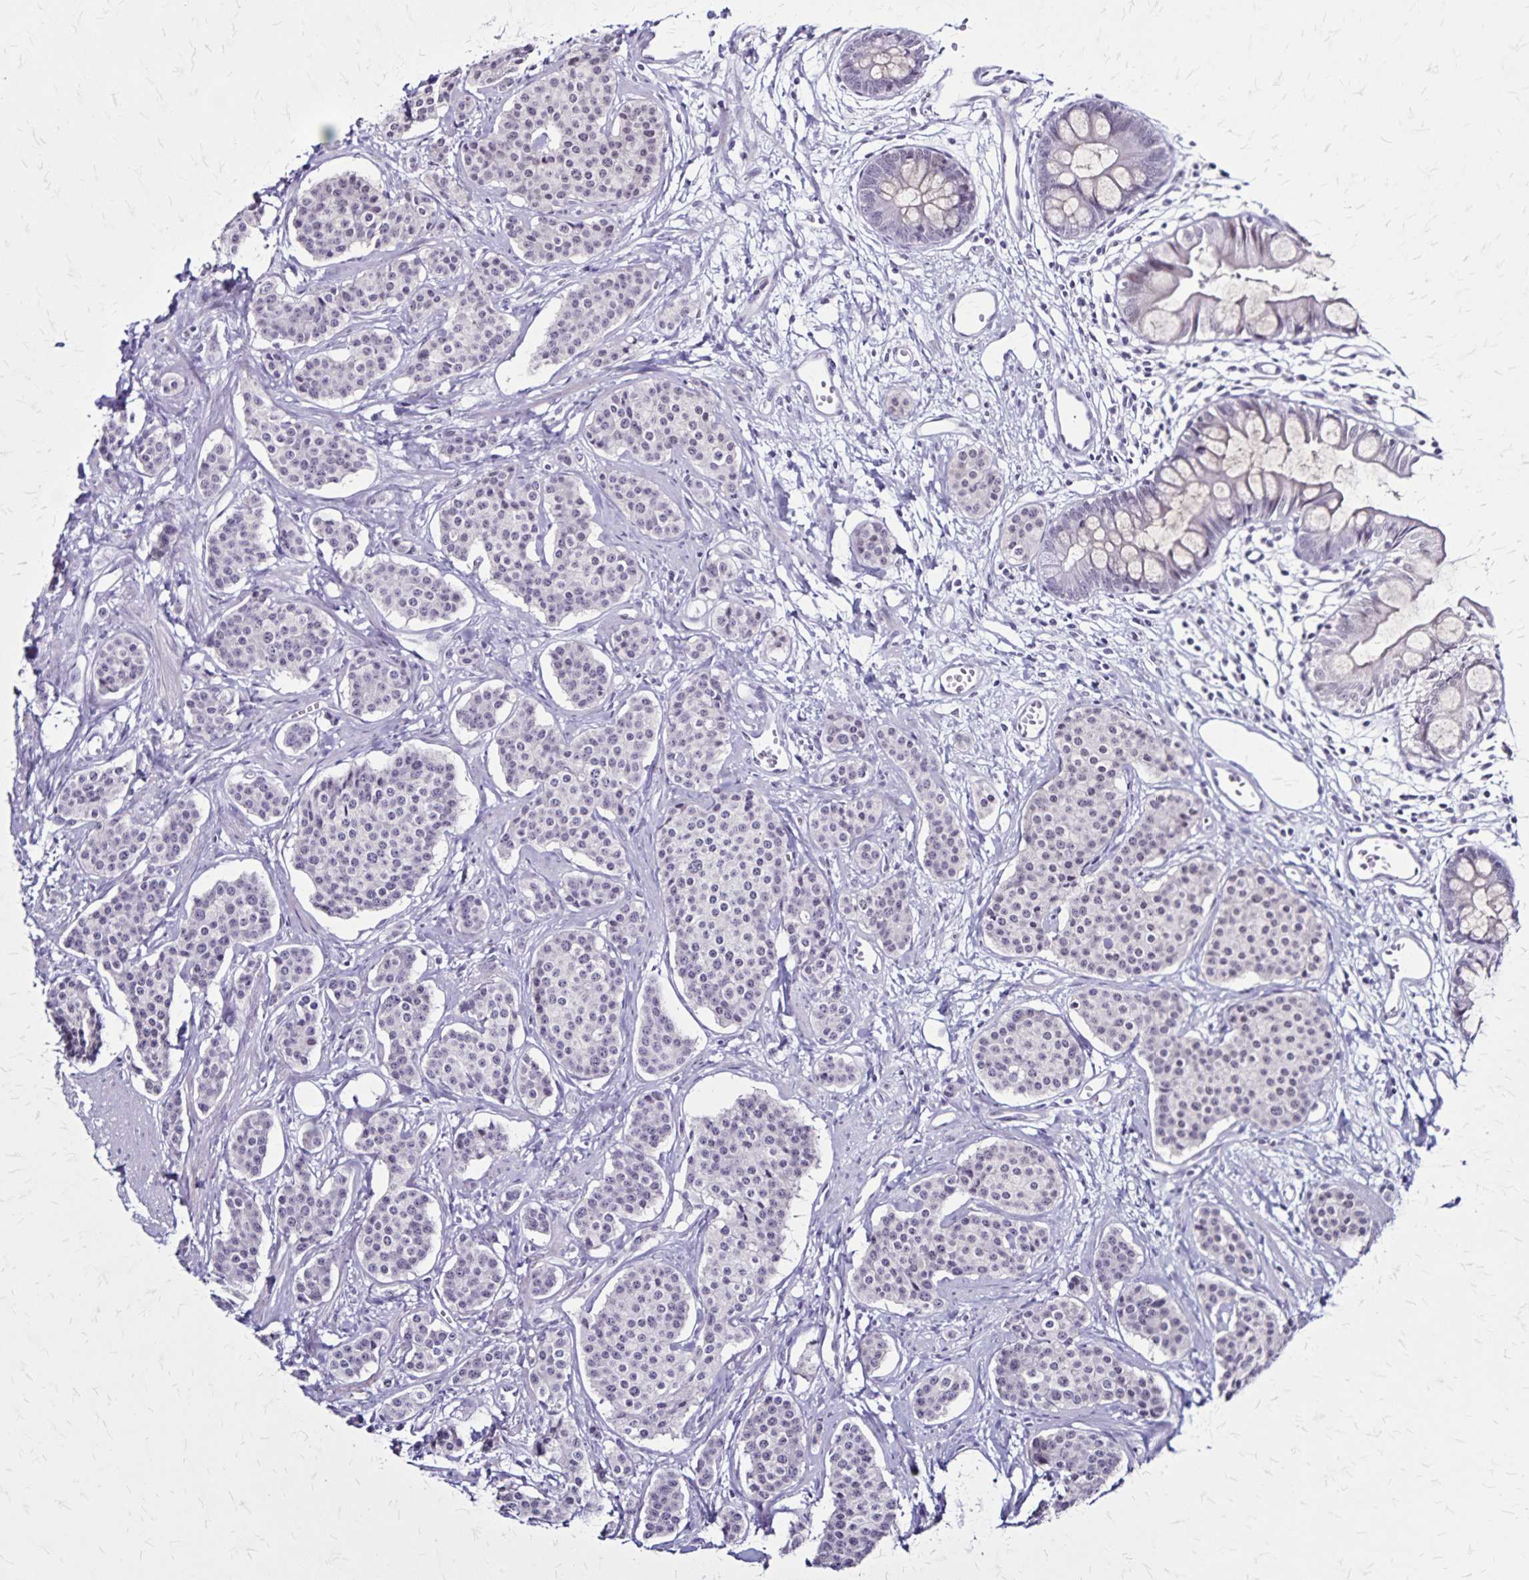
{"staining": {"intensity": "negative", "quantity": "none", "location": "none"}, "tissue": "carcinoid", "cell_type": "Tumor cells", "image_type": "cancer", "snomed": [{"axis": "morphology", "description": "Carcinoid, malignant, NOS"}, {"axis": "topography", "description": "Small intestine"}], "caption": "An IHC image of carcinoid (malignant) is shown. There is no staining in tumor cells of carcinoid (malignant).", "gene": "PLXNA4", "patient": {"sex": "female", "age": 64}}